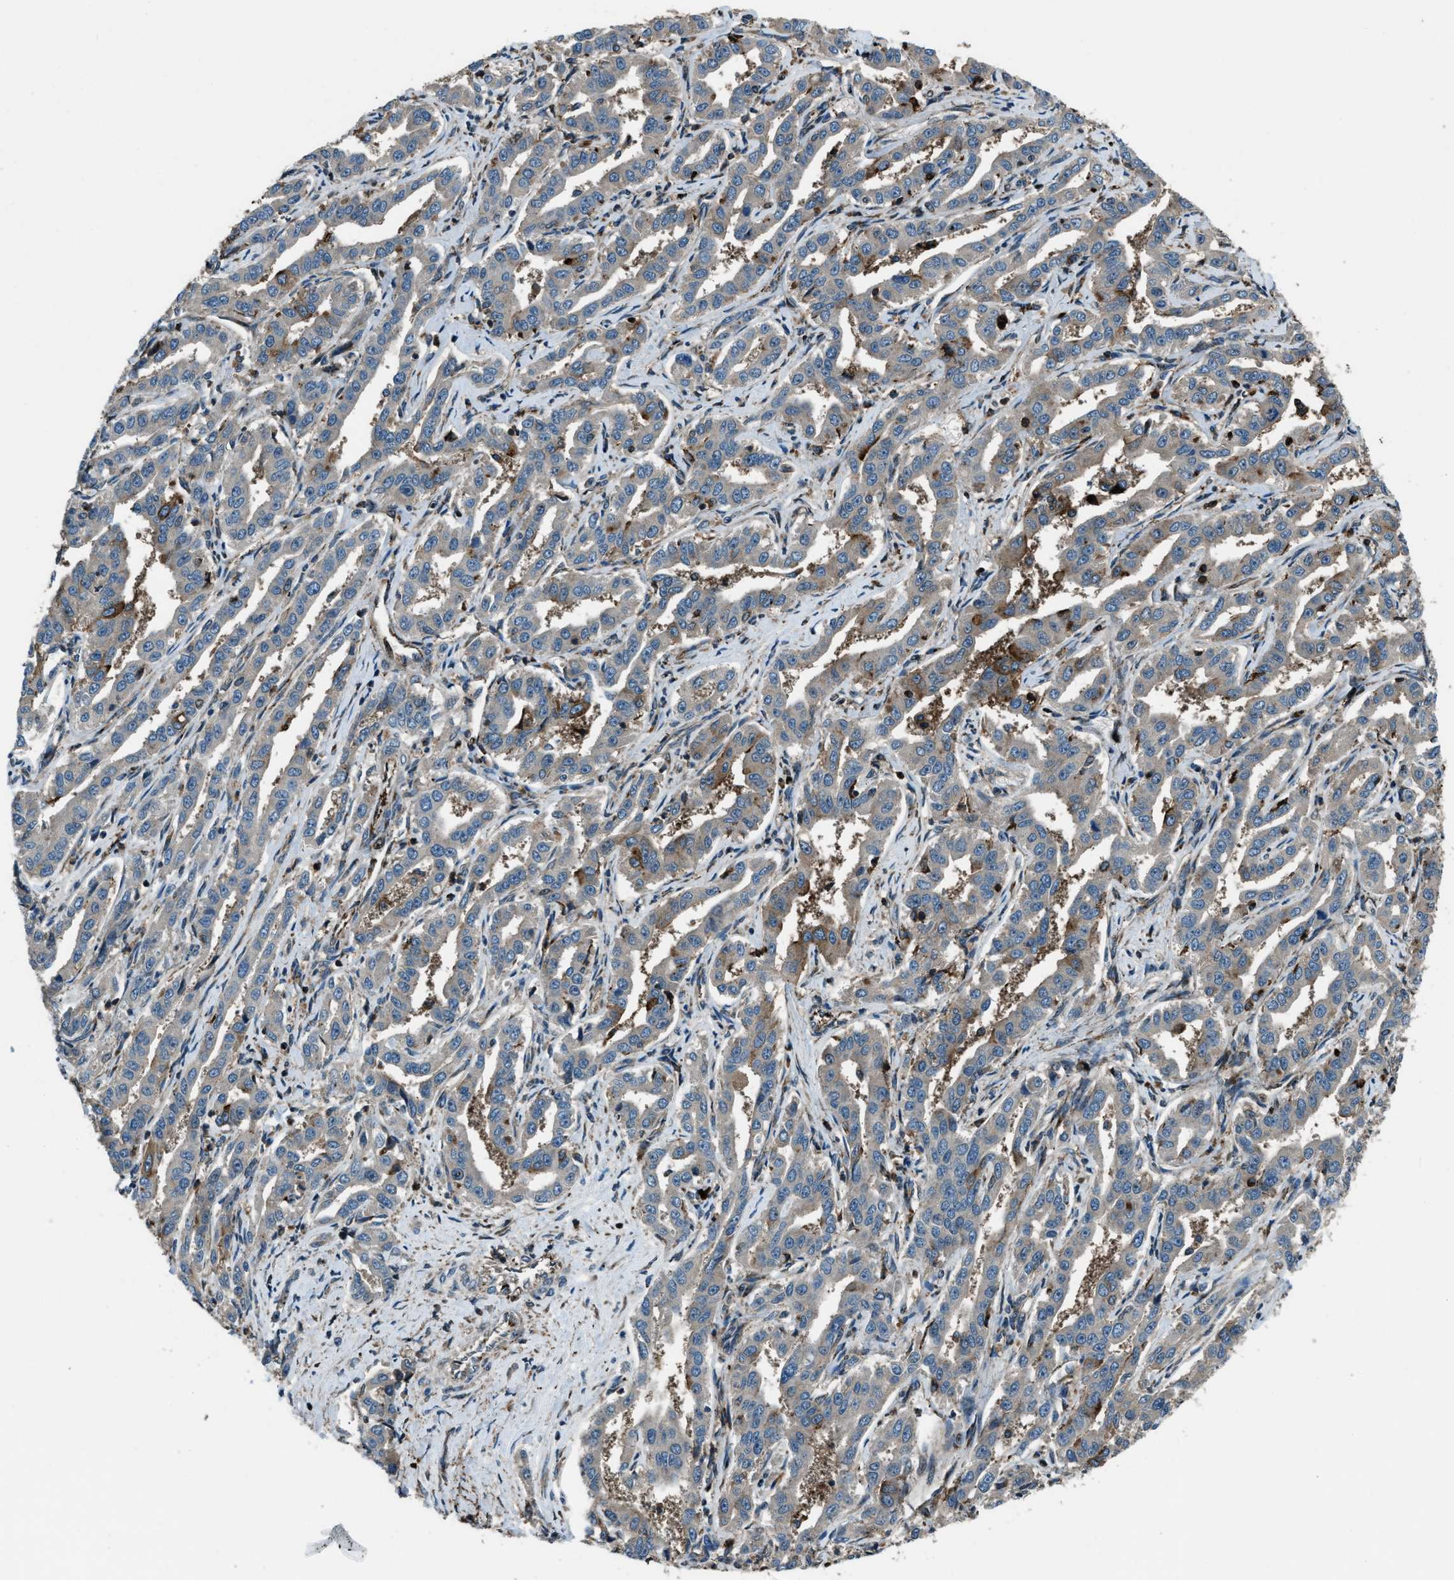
{"staining": {"intensity": "strong", "quantity": "<25%", "location": "cytoplasmic/membranous"}, "tissue": "liver cancer", "cell_type": "Tumor cells", "image_type": "cancer", "snomed": [{"axis": "morphology", "description": "Cholangiocarcinoma"}, {"axis": "topography", "description": "Liver"}], "caption": "A micrograph showing strong cytoplasmic/membranous staining in about <25% of tumor cells in liver cancer, as visualized by brown immunohistochemical staining.", "gene": "SNX30", "patient": {"sex": "male", "age": 59}}